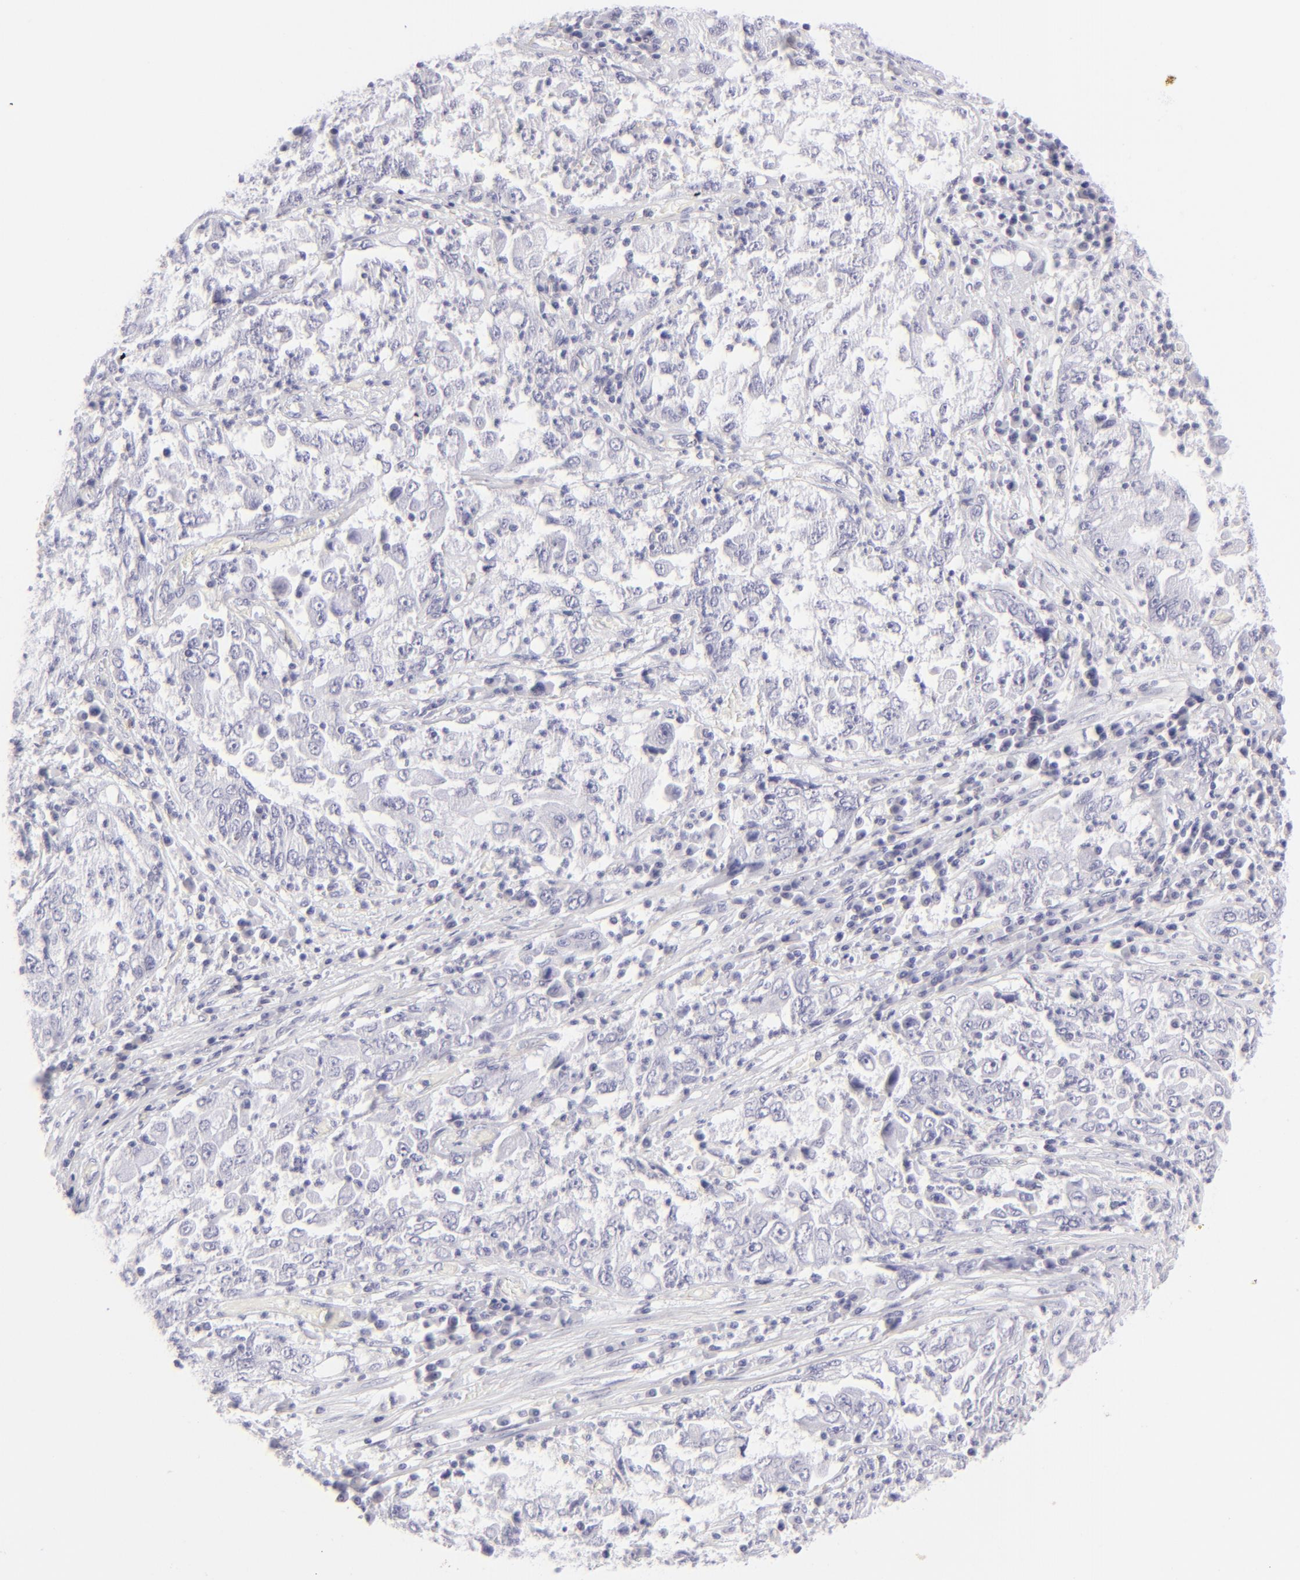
{"staining": {"intensity": "negative", "quantity": "none", "location": "none"}, "tissue": "cervical cancer", "cell_type": "Tumor cells", "image_type": "cancer", "snomed": [{"axis": "morphology", "description": "Squamous cell carcinoma, NOS"}, {"axis": "topography", "description": "Cervix"}], "caption": "Human cervical squamous cell carcinoma stained for a protein using immunohistochemistry (IHC) displays no expression in tumor cells.", "gene": "FCER2", "patient": {"sex": "female", "age": 36}}